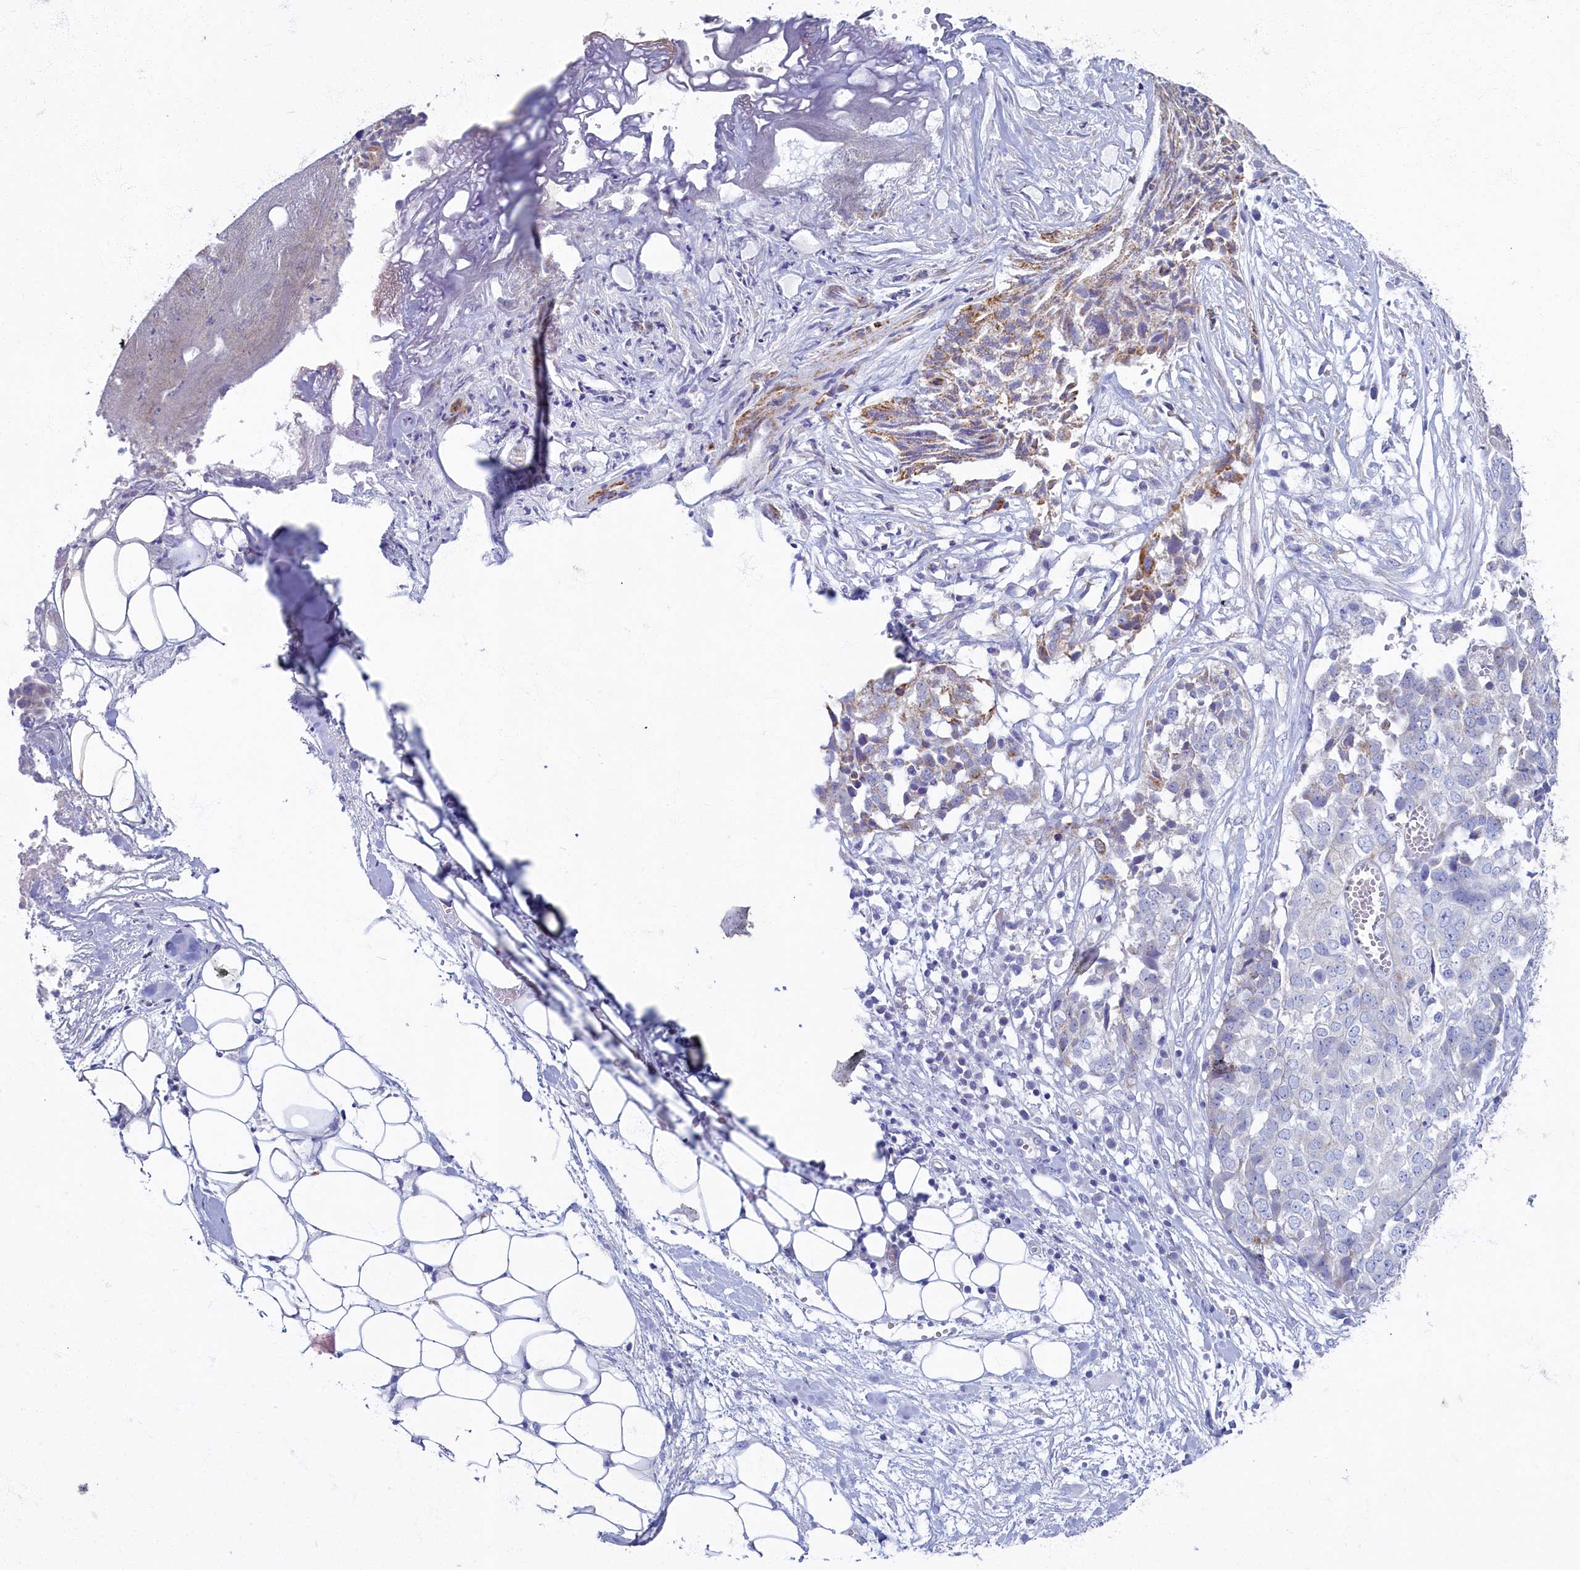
{"staining": {"intensity": "negative", "quantity": "none", "location": "none"}, "tissue": "ovarian cancer", "cell_type": "Tumor cells", "image_type": "cancer", "snomed": [{"axis": "morphology", "description": "Cystadenocarcinoma, serous, NOS"}, {"axis": "topography", "description": "Soft tissue"}, {"axis": "topography", "description": "Ovary"}], "caption": "High power microscopy image of an IHC photomicrograph of ovarian cancer, revealing no significant positivity in tumor cells. (DAB immunohistochemistry (IHC) visualized using brightfield microscopy, high magnification).", "gene": "OCIAD2", "patient": {"sex": "female", "age": 57}}